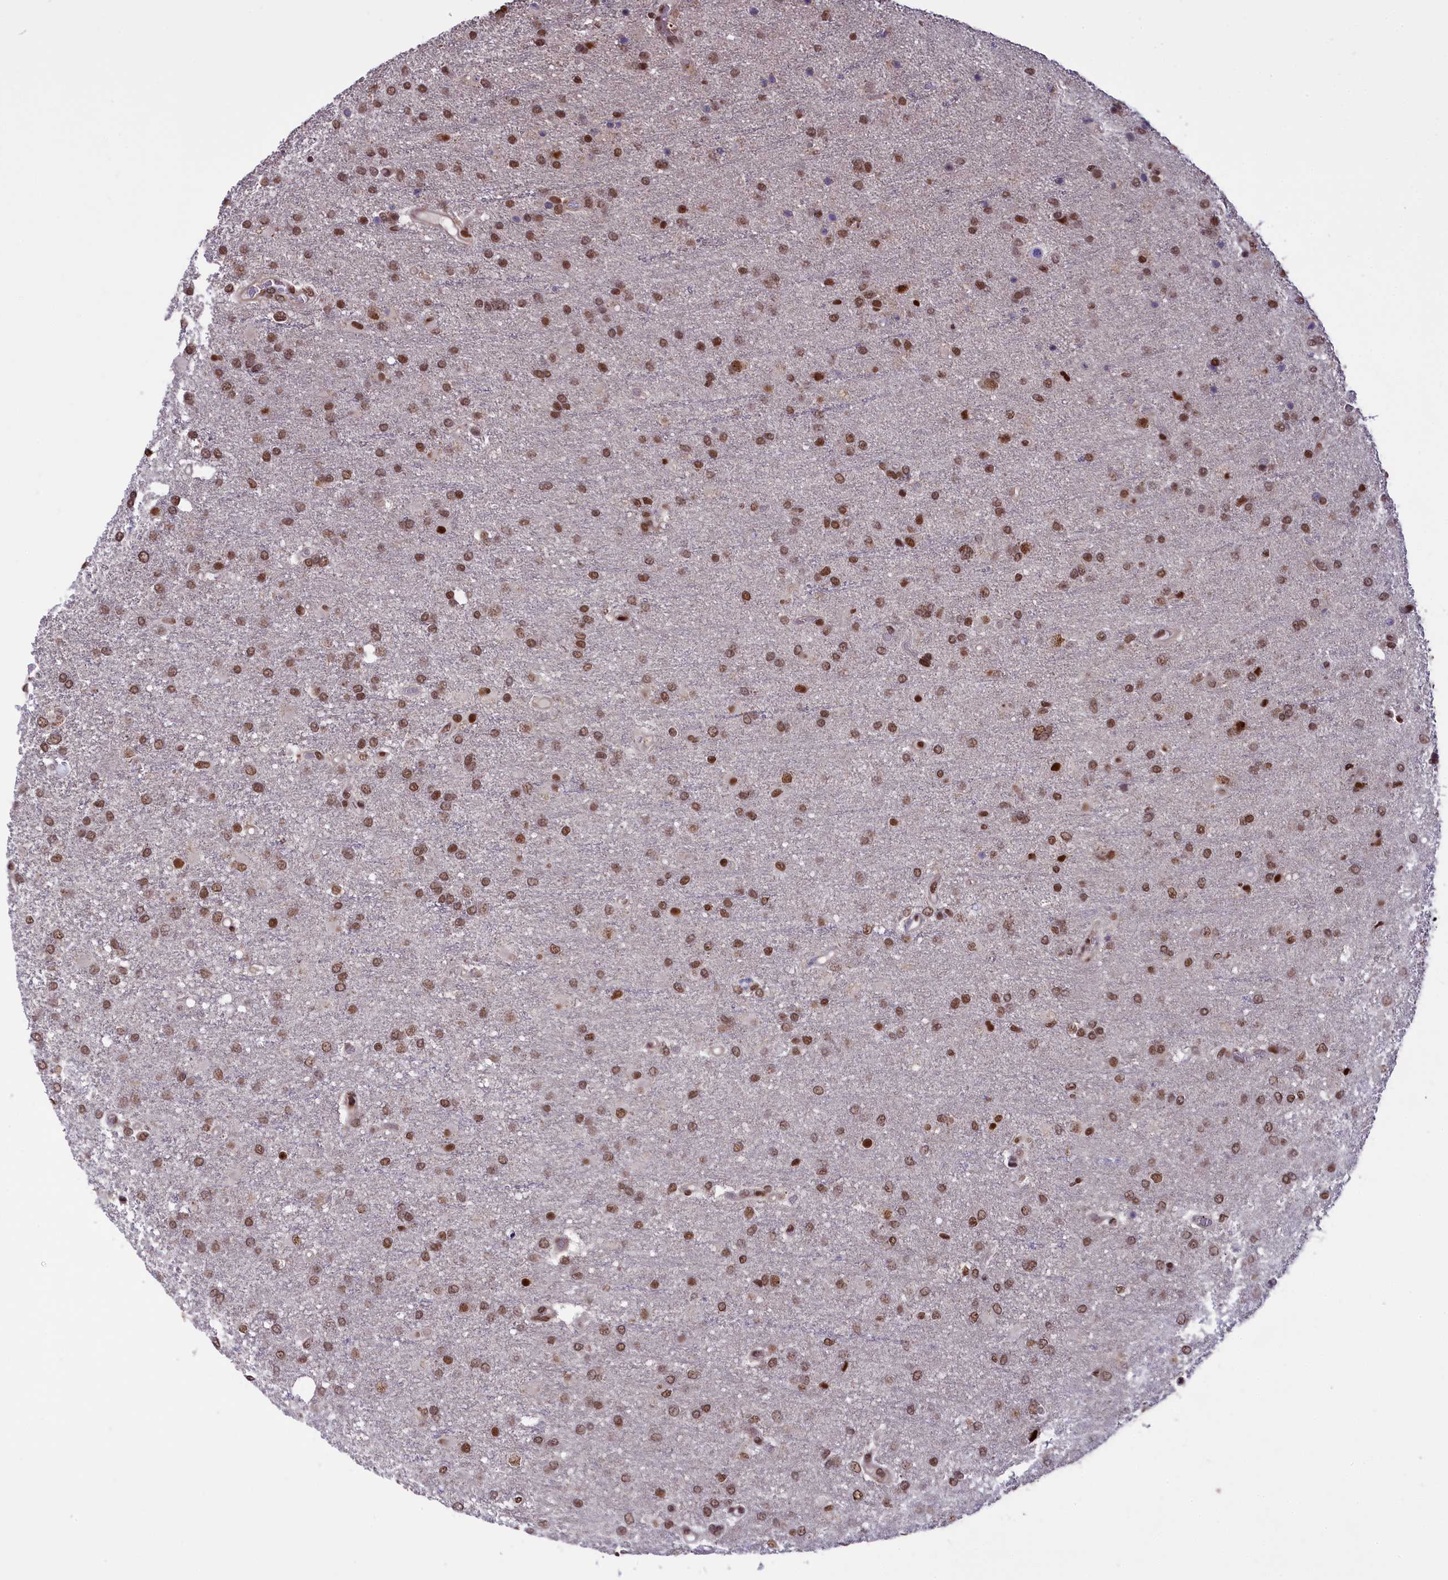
{"staining": {"intensity": "moderate", "quantity": ">75%", "location": "nuclear"}, "tissue": "glioma", "cell_type": "Tumor cells", "image_type": "cancer", "snomed": [{"axis": "morphology", "description": "Glioma, malignant, High grade"}, {"axis": "topography", "description": "Brain"}], "caption": "A medium amount of moderate nuclear positivity is seen in approximately >75% of tumor cells in glioma tissue.", "gene": "RELB", "patient": {"sex": "female", "age": 74}}